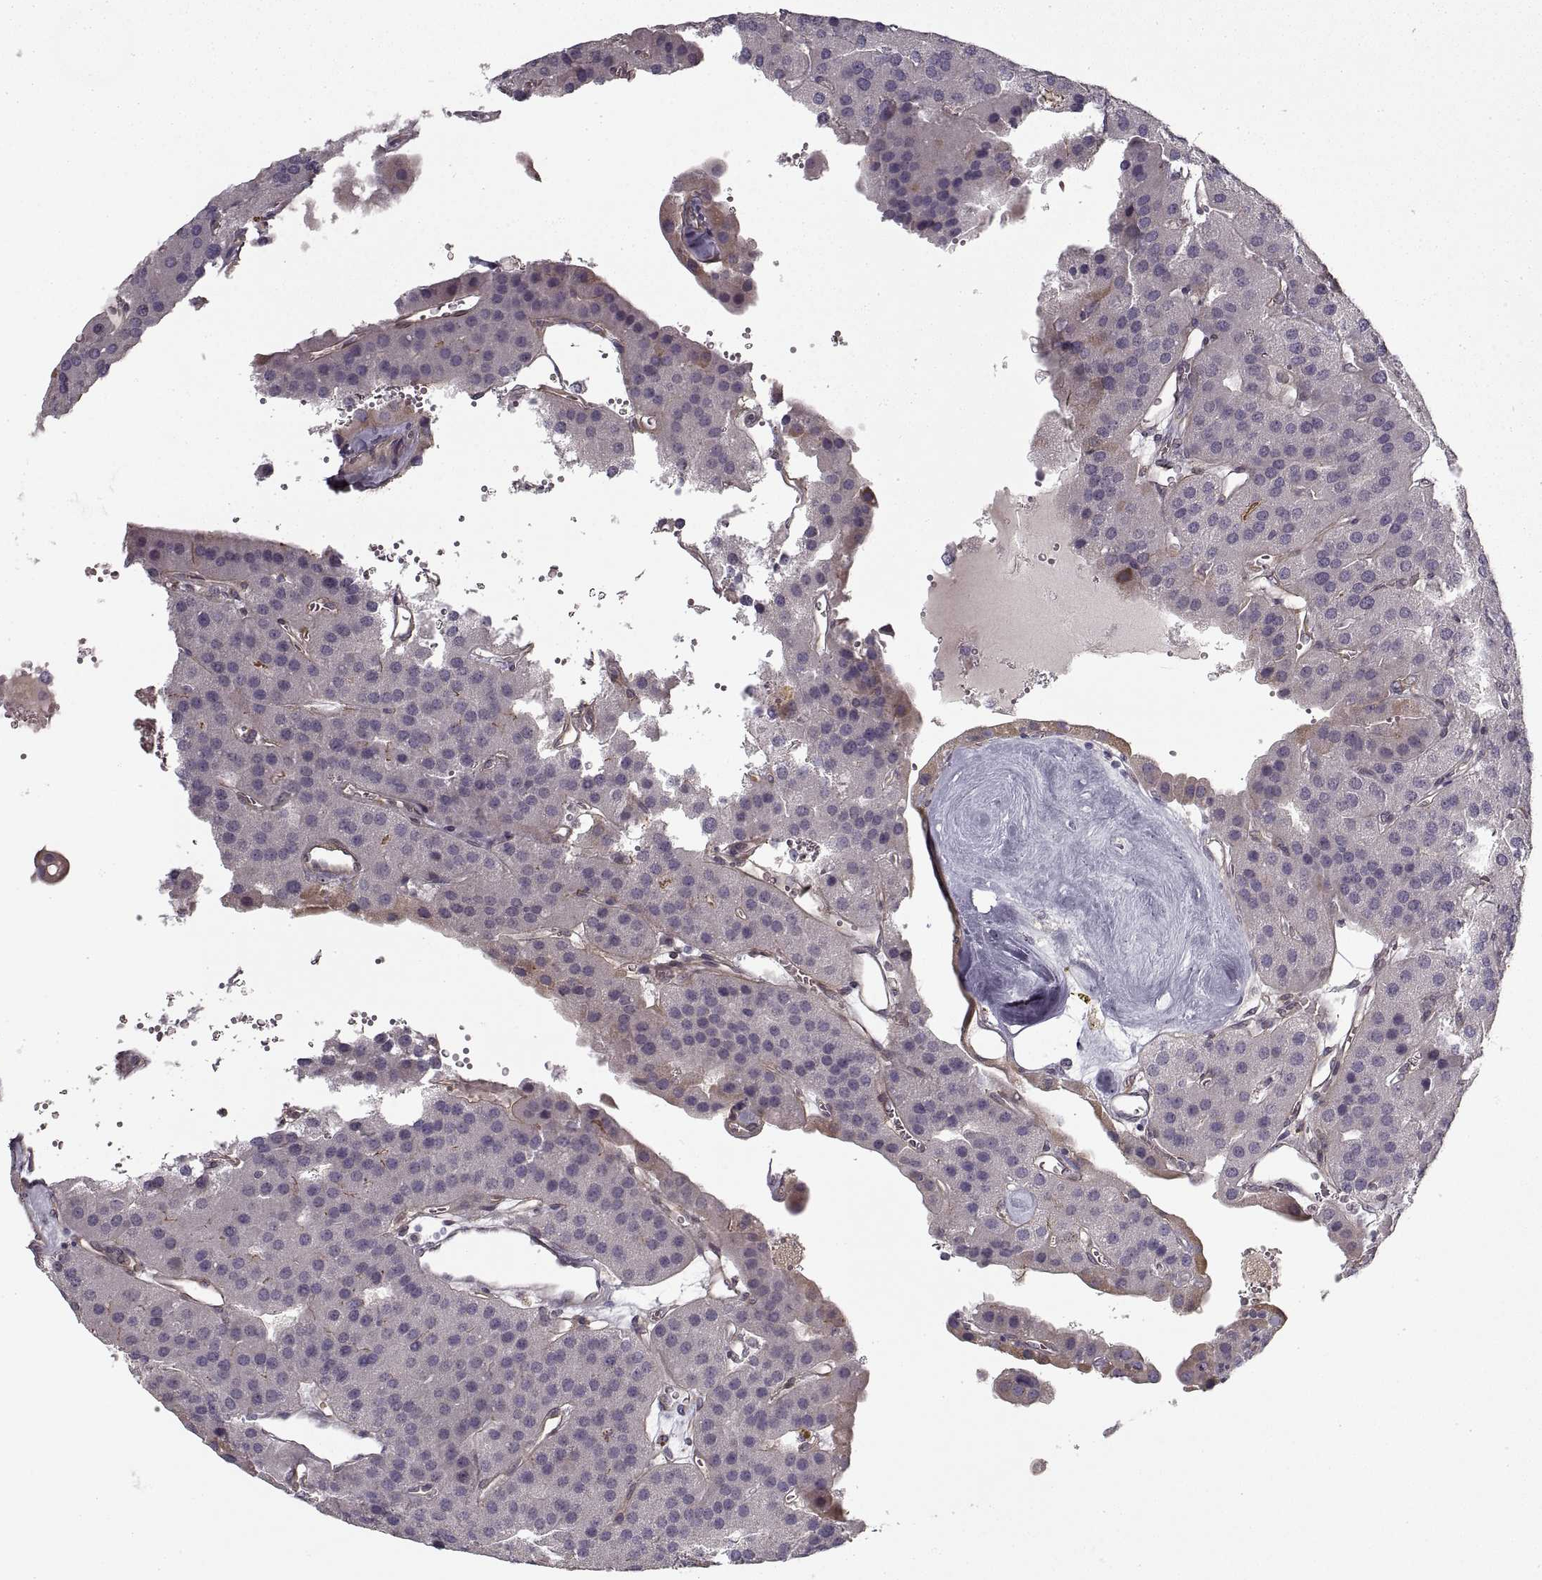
{"staining": {"intensity": "negative", "quantity": "none", "location": "none"}, "tissue": "parathyroid gland", "cell_type": "Glandular cells", "image_type": "normal", "snomed": [{"axis": "morphology", "description": "Normal tissue, NOS"}, {"axis": "morphology", "description": "Adenoma, NOS"}, {"axis": "topography", "description": "Parathyroid gland"}], "caption": "Immunohistochemistry histopathology image of benign parathyroid gland: parathyroid gland stained with DAB (3,3'-diaminobenzidine) exhibits no significant protein positivity in glandular cells.", "gene": "LAMB2", "patient": {"sex": "female", "age": 86}}